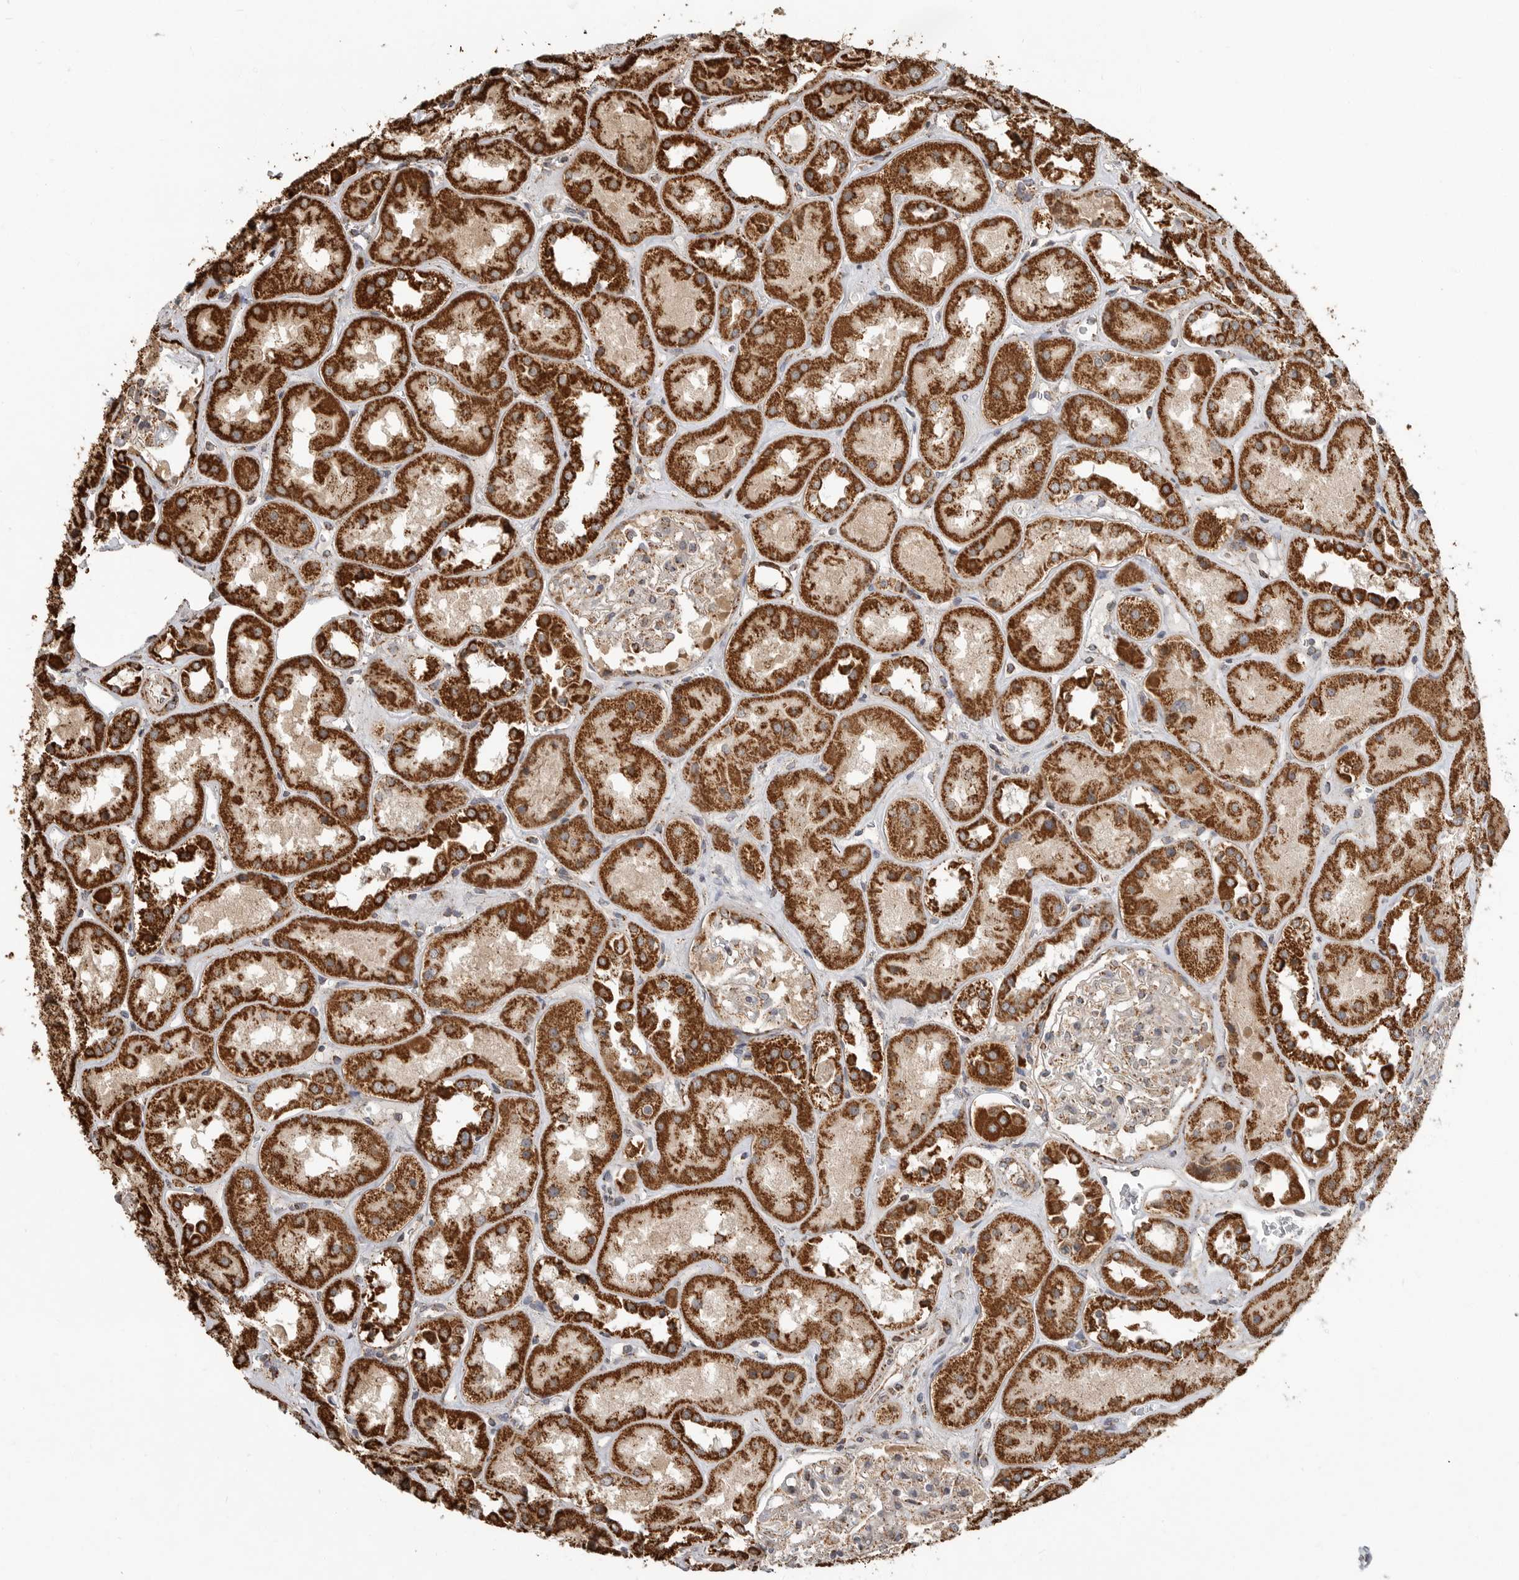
{"staining": {"intensity": "moderate", "quantity": ">75%", "location": "cytoplasmic/membranous"}, "tissue": "kidney", "cell_type": "Cells in glomeruli", "image_type": "normal", "snomed": [{"axis": "morphology", "description": "Normal tissue, NOS"}, {"axis": "topography", "description": "Kidney"}], "caption": "This photomicrograph displays immunohistochemistry (IHC) staining of benign kidney, with medium moderate cytoplasmic/membranous positivity in about >75% of cells in glomeruli.", "gene": "GCNT2", "patient": {"sex": "male", "age": 70}}